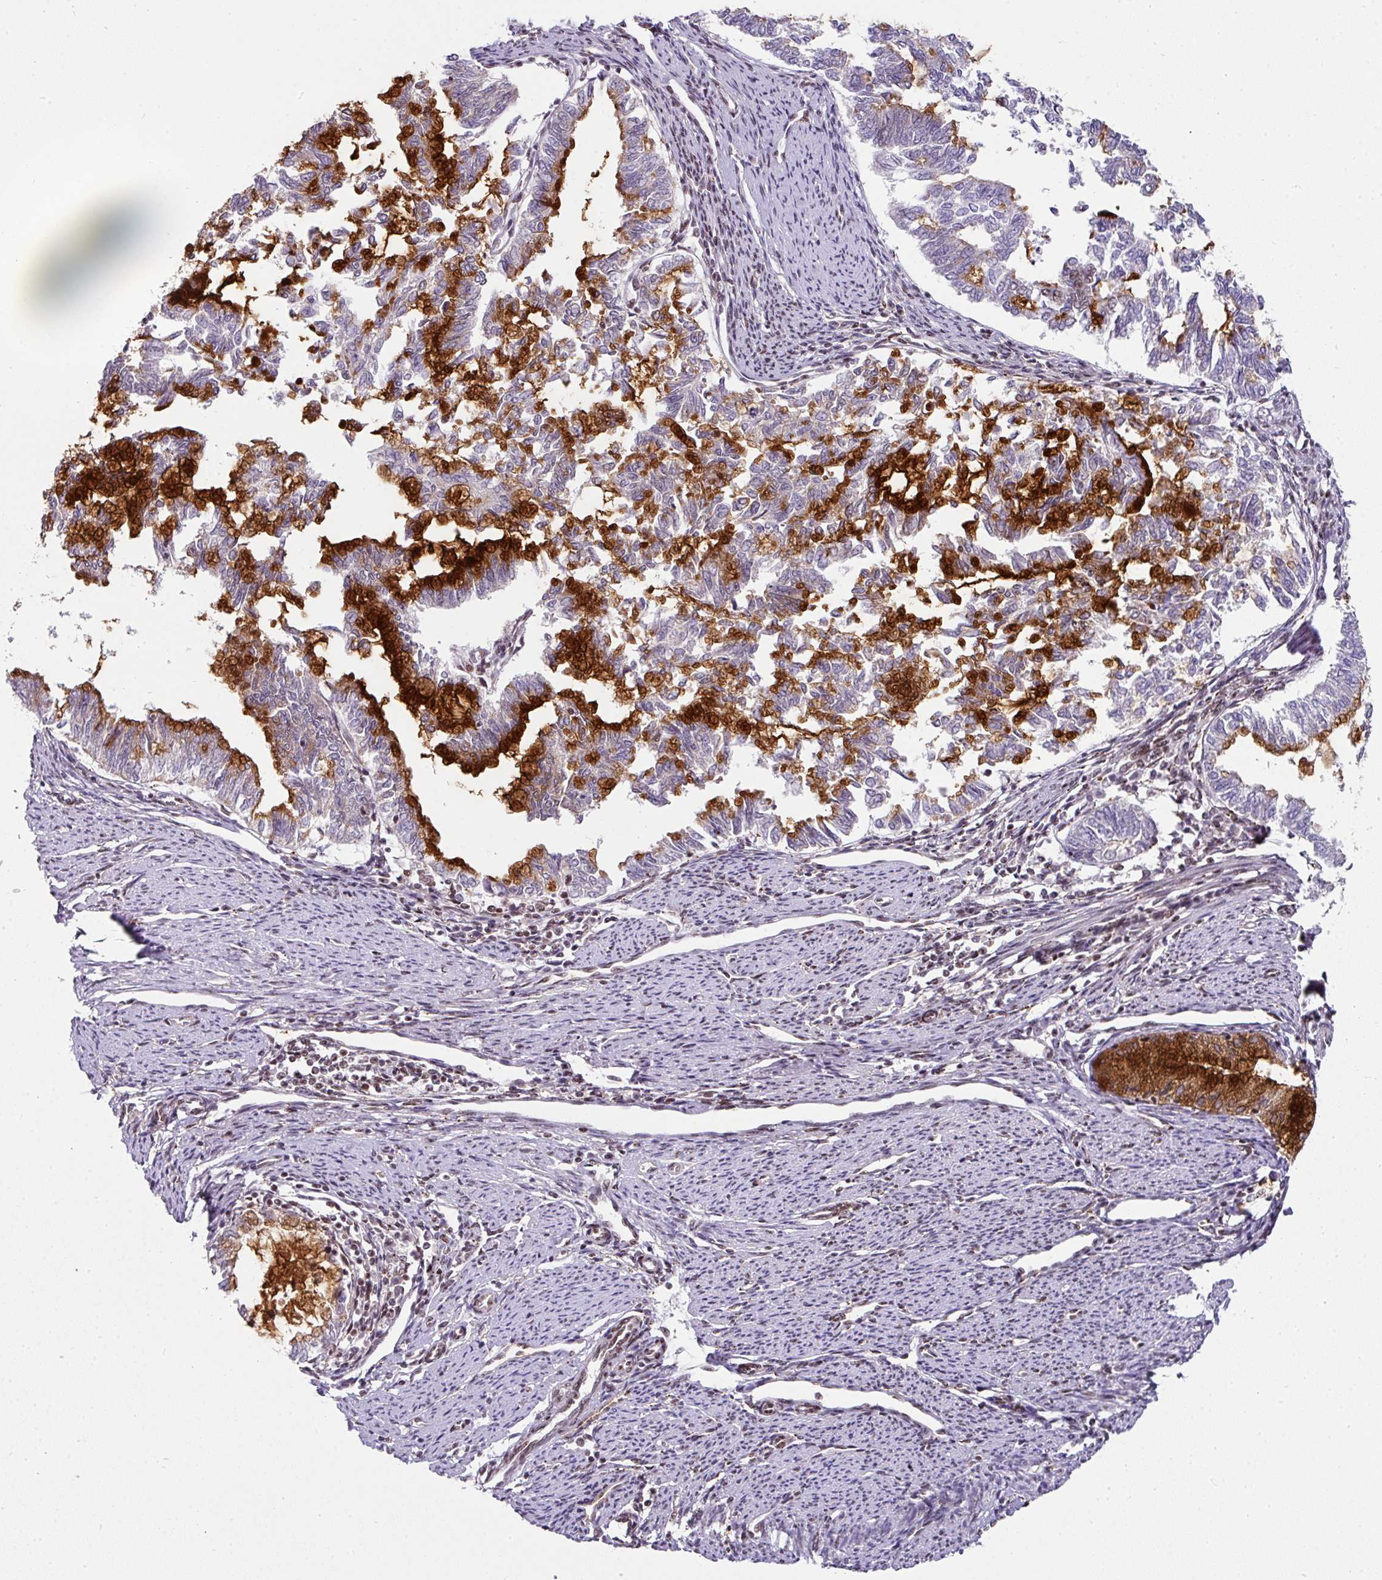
{"staining": {"intensity": "strong", "quantity": "25%-75%", "location": "cytoplasmic/membranous,nuclear"}, "tissue": "endometrial cancer", "cell_type": "Tumor cells", "image_type": "cancer", "snomed": [{"axis": "morphology", "description": "Adenocarcinoma, NOS"}, {"axis": "topography", "description": "Endometrium"}], "caption": "The histopathology image exhibits staining of adenocarcinoma (endometrial), revealing strong cytoplasmic/membranous and nuclear protein expression (brown color) within tumor cells.", "gene": "NFYA", "patient": {"sex": "female", "age": 79}}